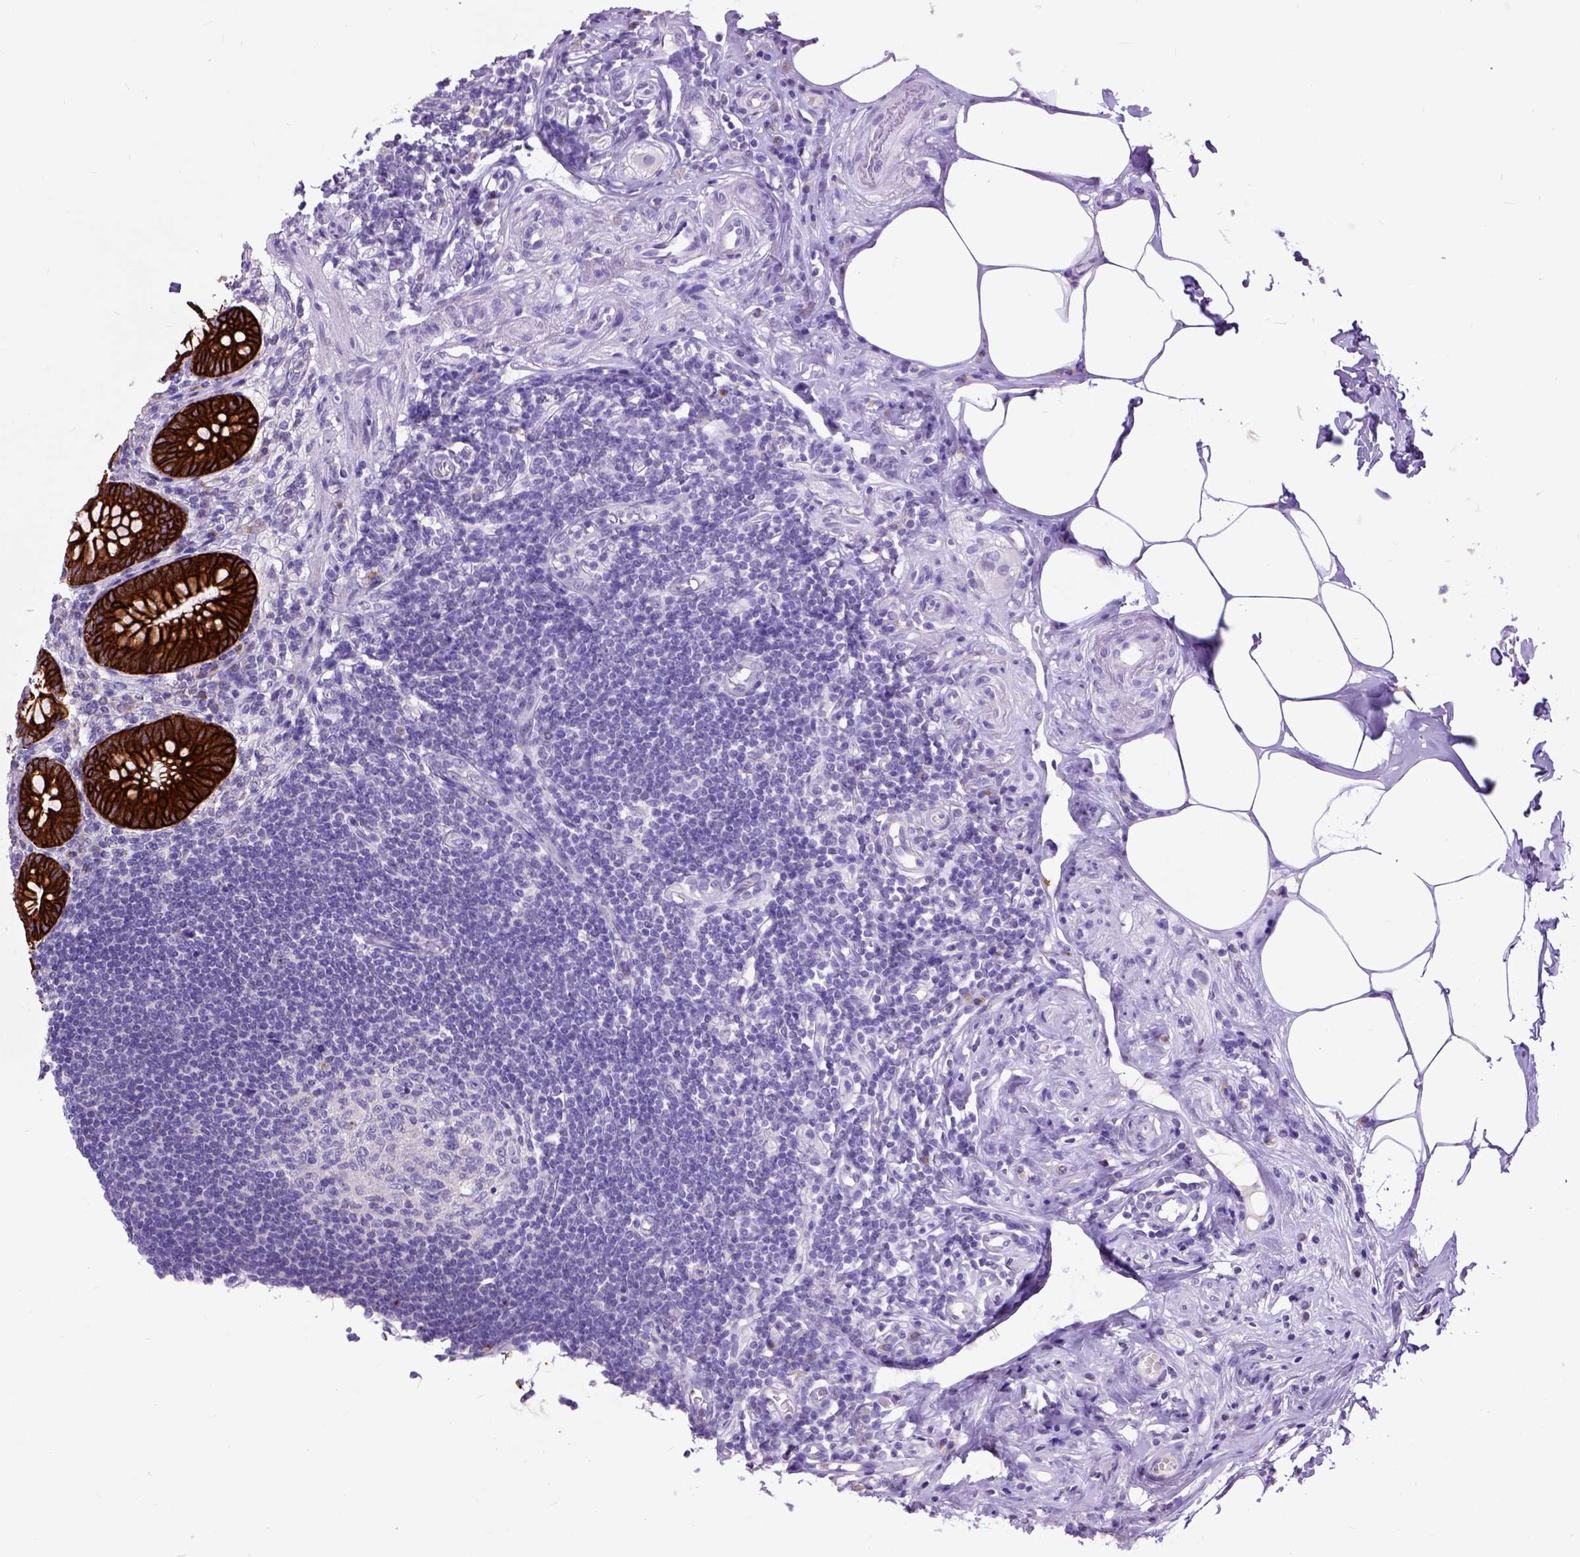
{"staining": {"intensity": "strong", "quantity": ">75%", "location": "cytoplasmic/membranous"}, "tissue": "appendix", "cell_type": "Glandular cells", "image_type": "normal", "snomed": [{"axis": "morphology", "description": "Normal tissue, NOS"}, {"axis": "topography", "description": "Appendix"}], "caption": "Immunohistochemical staining of benign appendix shows strong cytoplasmic/membranous protein positivity in approximately >75% of glandular cells. The staining was performed using DAB to visualize the protein expression in brown, while the nuclei were stained in blue with hematoxylin (Magnification: 20x).", "gene": "RAB25", "patient": {"sex": "female", "age": 57}}